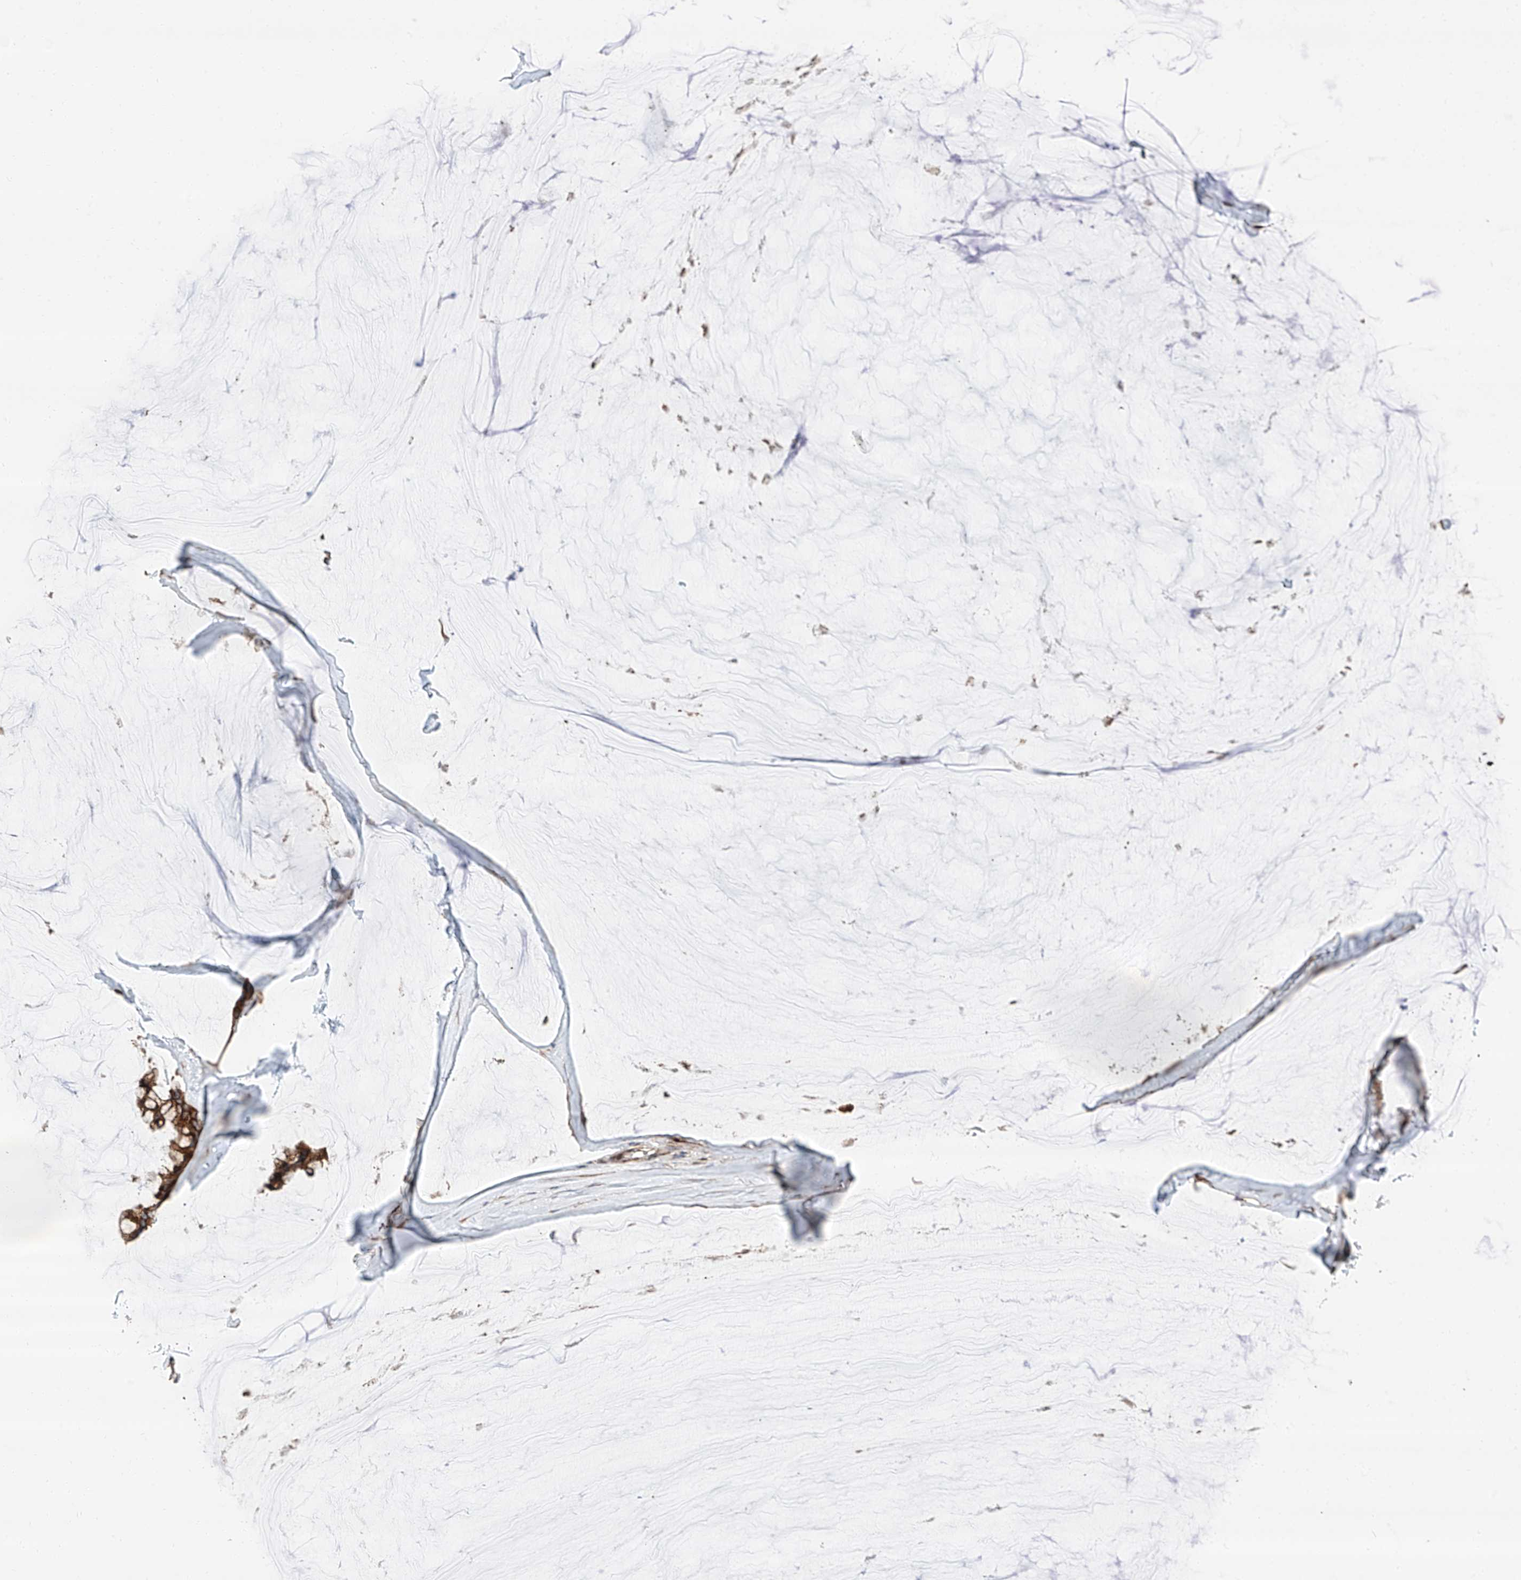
{"staining": {"intensity": "strong", "quantity": ">75%", "location": "cytoplasmic/membranous"}, "tissue": "ovarian cancer", "cell_type": "Tumor cells", "image_type": "cancer", "snomed": [{"axis": "morphology", "description": "Cystadenocarcinoma, mucinous, NOS"}, {"axis": "topography", "description": "Ovary"}], "caption": "Immunohistochemical staining of human mucinous cystadenocarcinoma (ovarian) reveals strong cytoplasmic/membranous protein staining in approximately >75% of tumor cells. (brown staining indicates protein expression, while blue staining denotes nuclei).", "gene": "ZC3H15", "patient": {"sex": "female", "age": 39}}